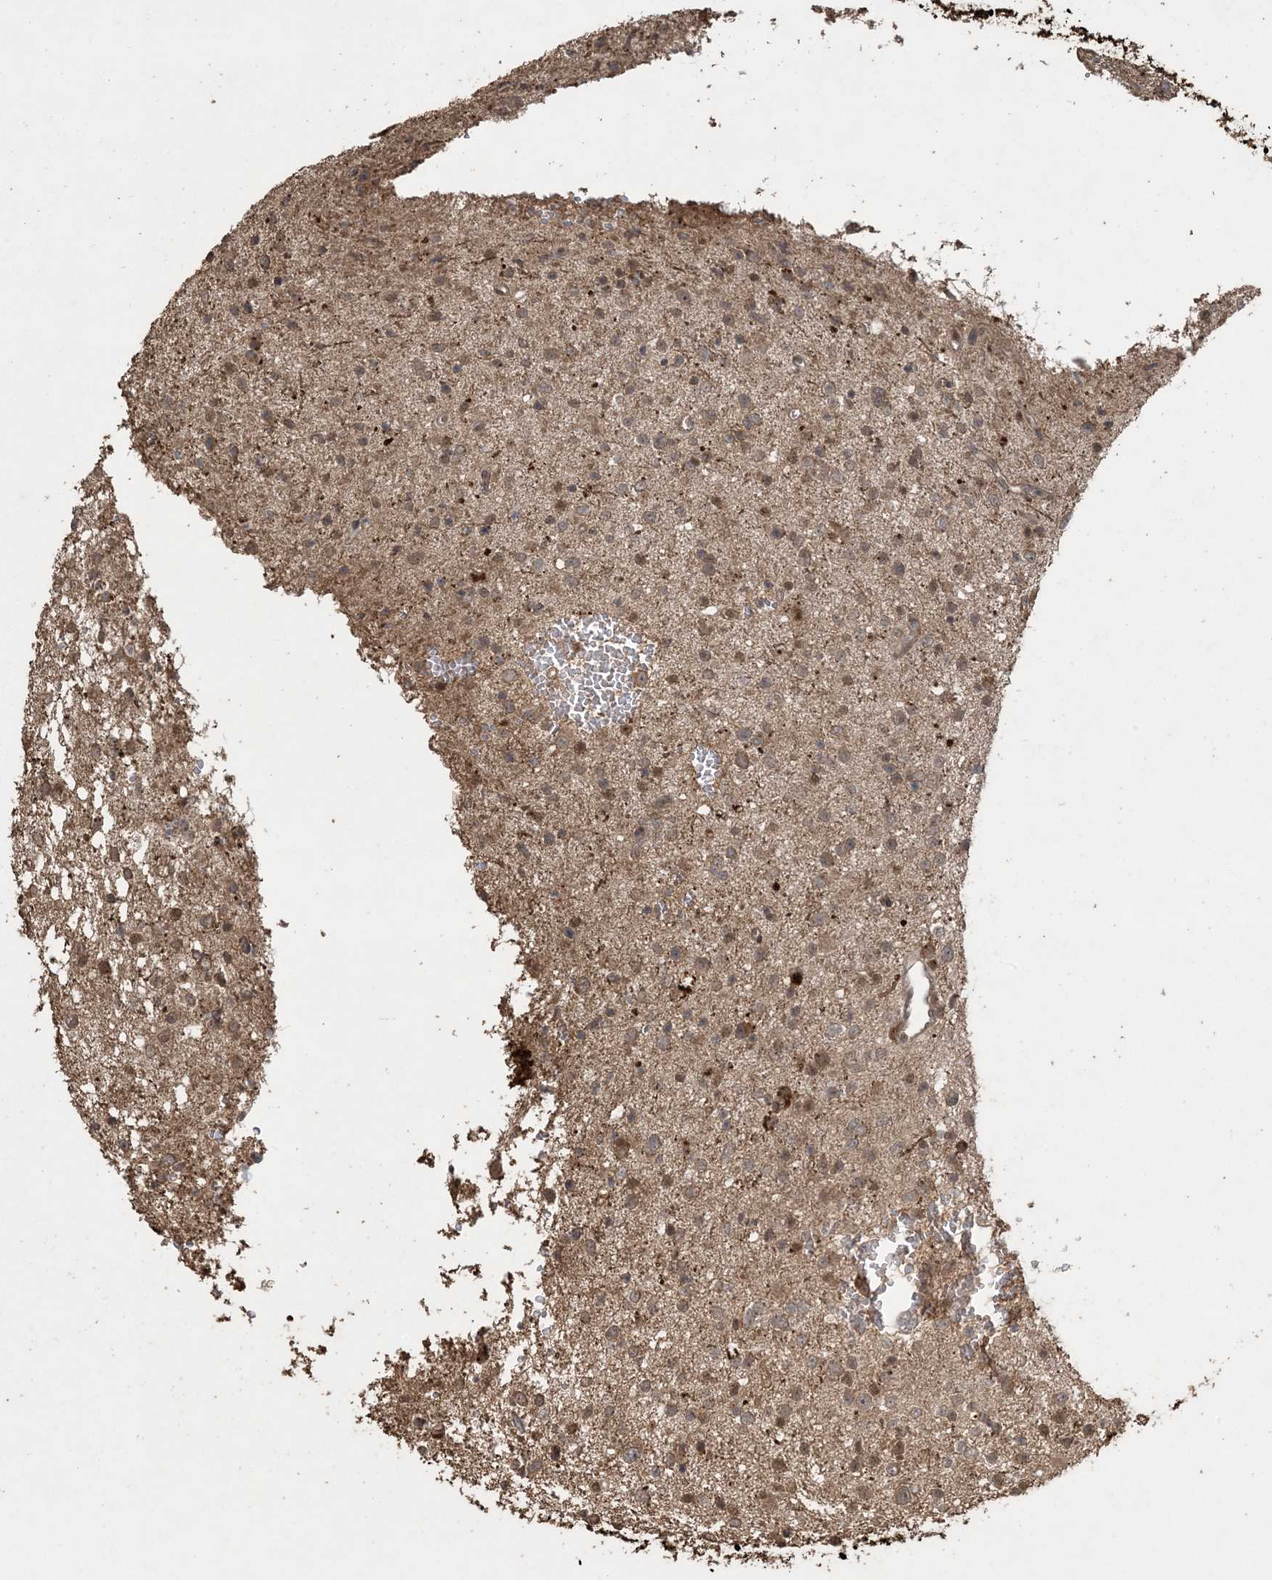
{"staining": {"intensity": "moderate", "quantity": "25%-75%", "location": "cytoplasmic/membranous"}, "tissue": "glioma", "cell_type": "Tumor cells", "image_type": "cancer", "snomed": [{"axis": "morphology", "description": "Glioma, malignant, Low grade"}, {"axis": "topography", "description": "Brain"}], "caption": "Immunohistochemical staining of malignant glioma (low-grade) shows moderate cytoplasmic/membranous protein expression in approximately 25%-75% of tumor cells.", "gene": "EFCAB8", "patient": {"sex": "female", "age": 37}}